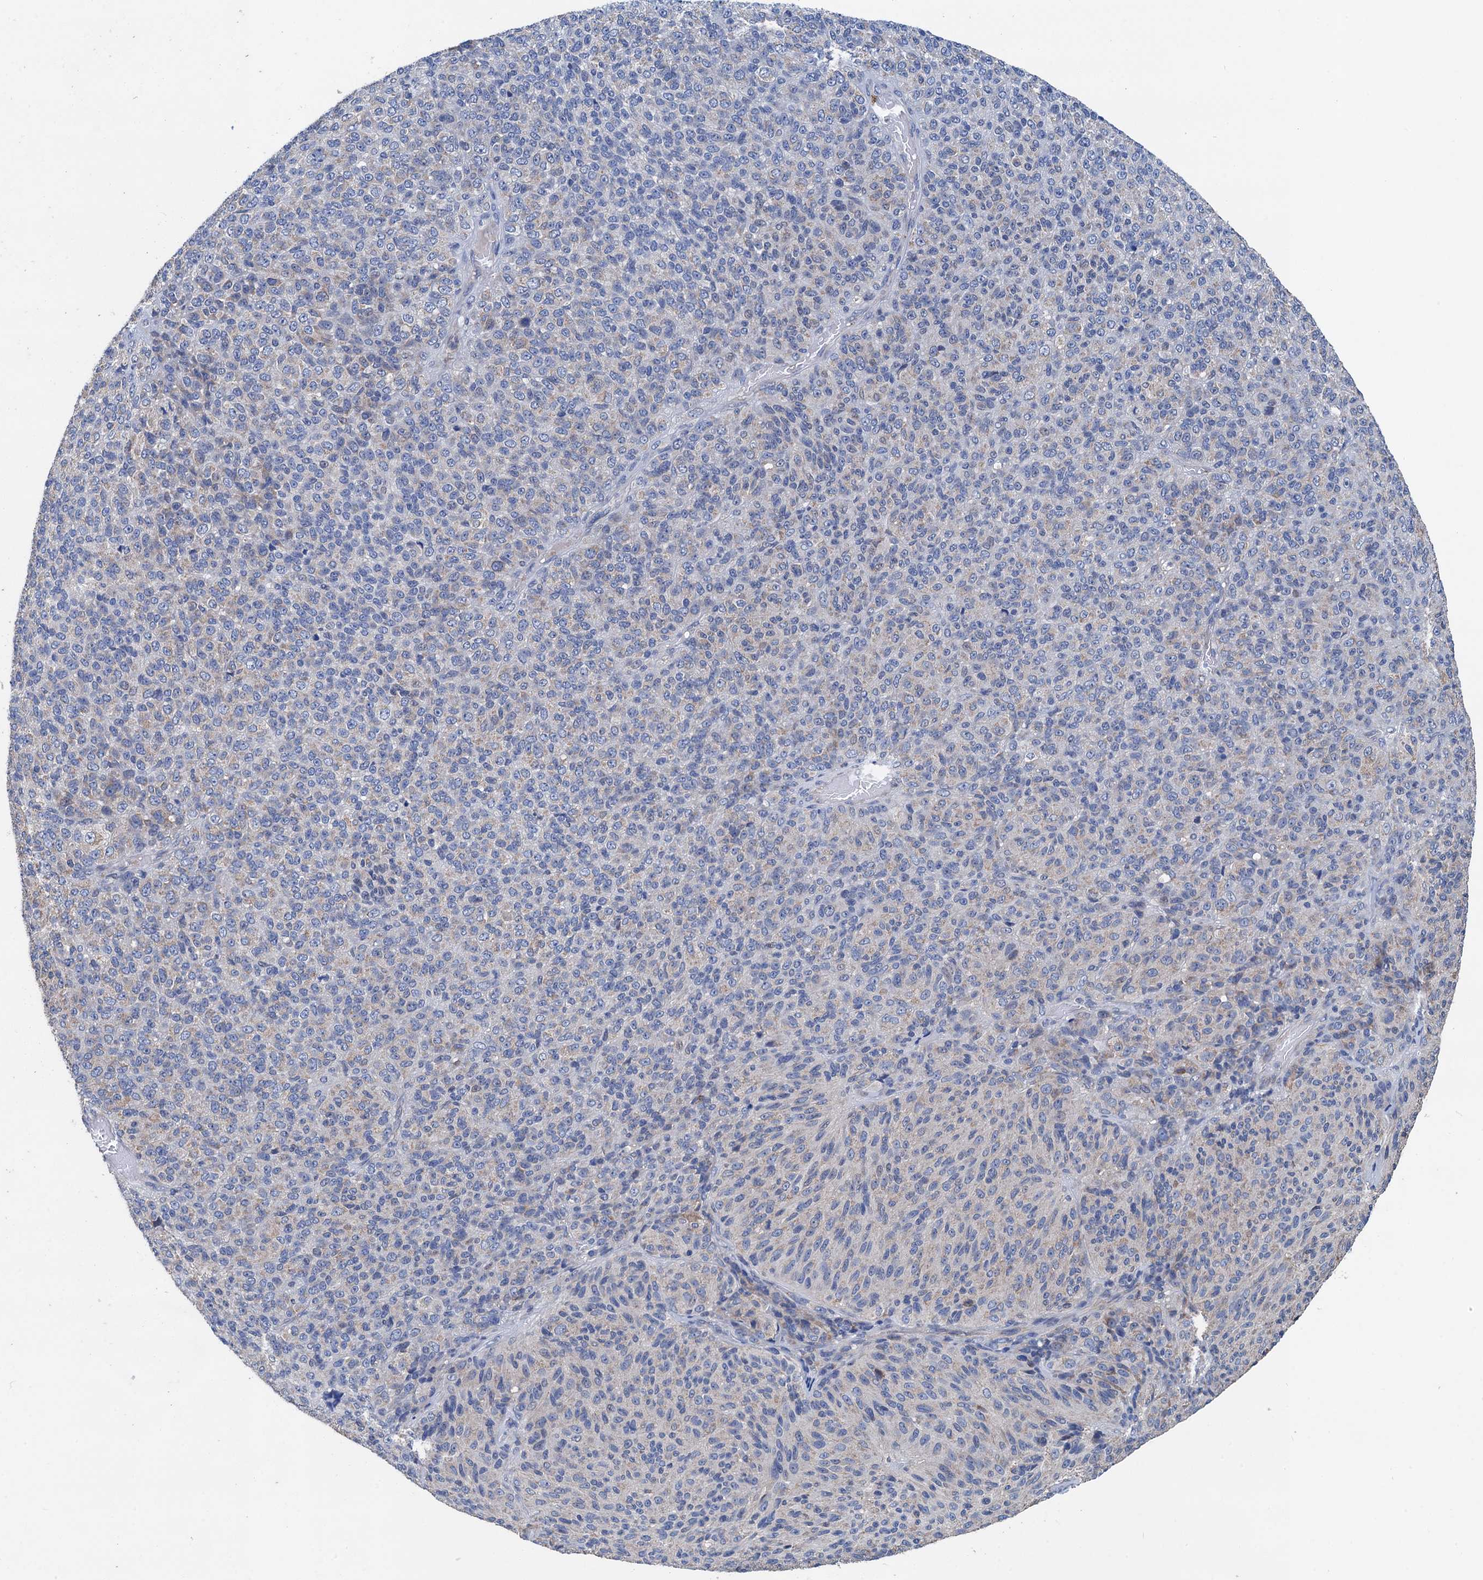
{"staining": {"intensity": "weak", "quantity": "<25%", "location": "cytoplasmic/membranous"}, "tissue": "melanoma", "cell_type": "Tumor cells", "image_type": "cancer", "snomed": [{"axis": "morphology", "description": "Malignant melanoma, Metastatic site"}, {"axis": "topography", "description": "Brain"}], "caption": "There is no significant expression in tumor cells of melanoma.", "gene": "DGLUCY", "patient": {"sex": "female", "age": 56}}